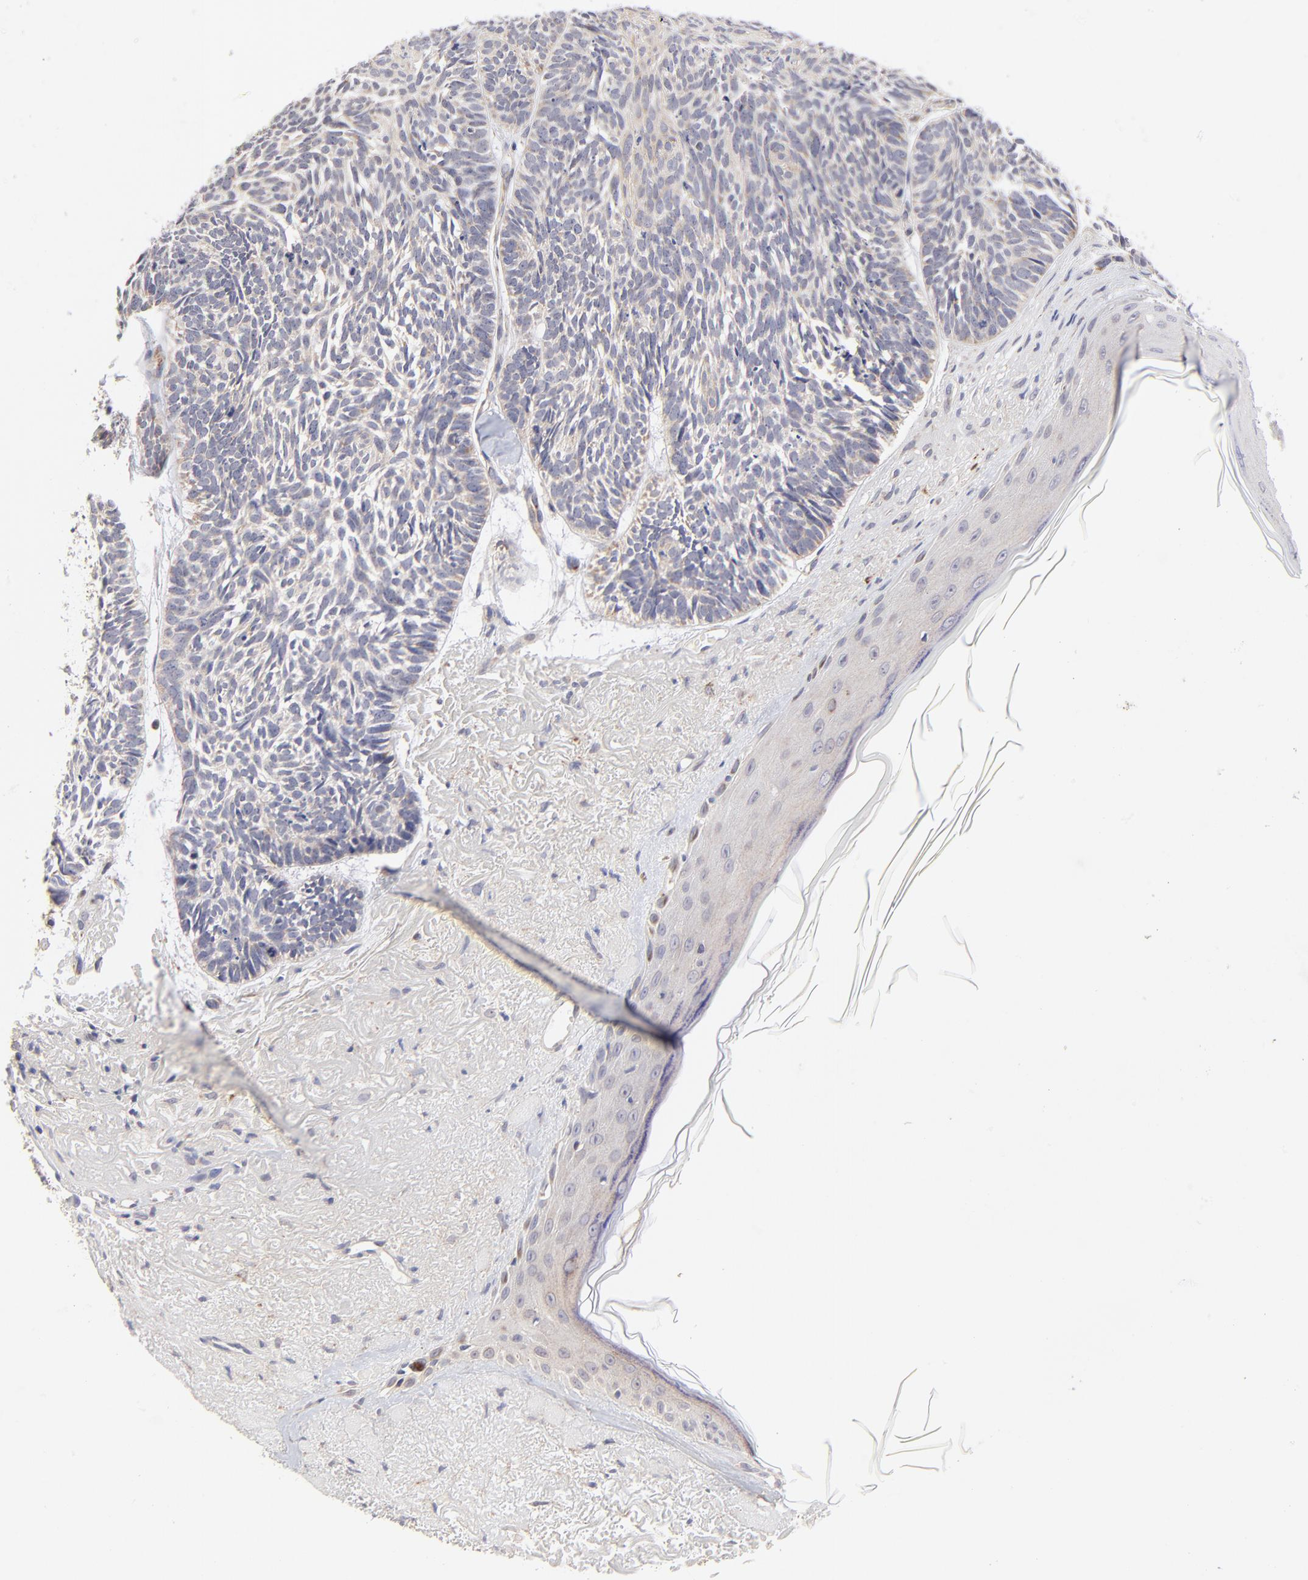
{"staining": {"intensity": "weak", "quantity": "<25%", "location": "cytoplasmic/membranous"}, "tissue": "skin cancer", "cell_type": "Tumor cells", "image_type": "cancer", "snomed": [{"axis": "morphology", "description": "Basal cell carcinoma"}, {"axis": "topography", "description": "Skin"}], "caption": "Immunohistochemistry histopathology image of skin cancer (basal cell carcinoma) stained for a protein (brown), which exhibits no positivity in tumor cells.", "gene": "FBXL12", "patient": {"sex": "female", "age": 87}}